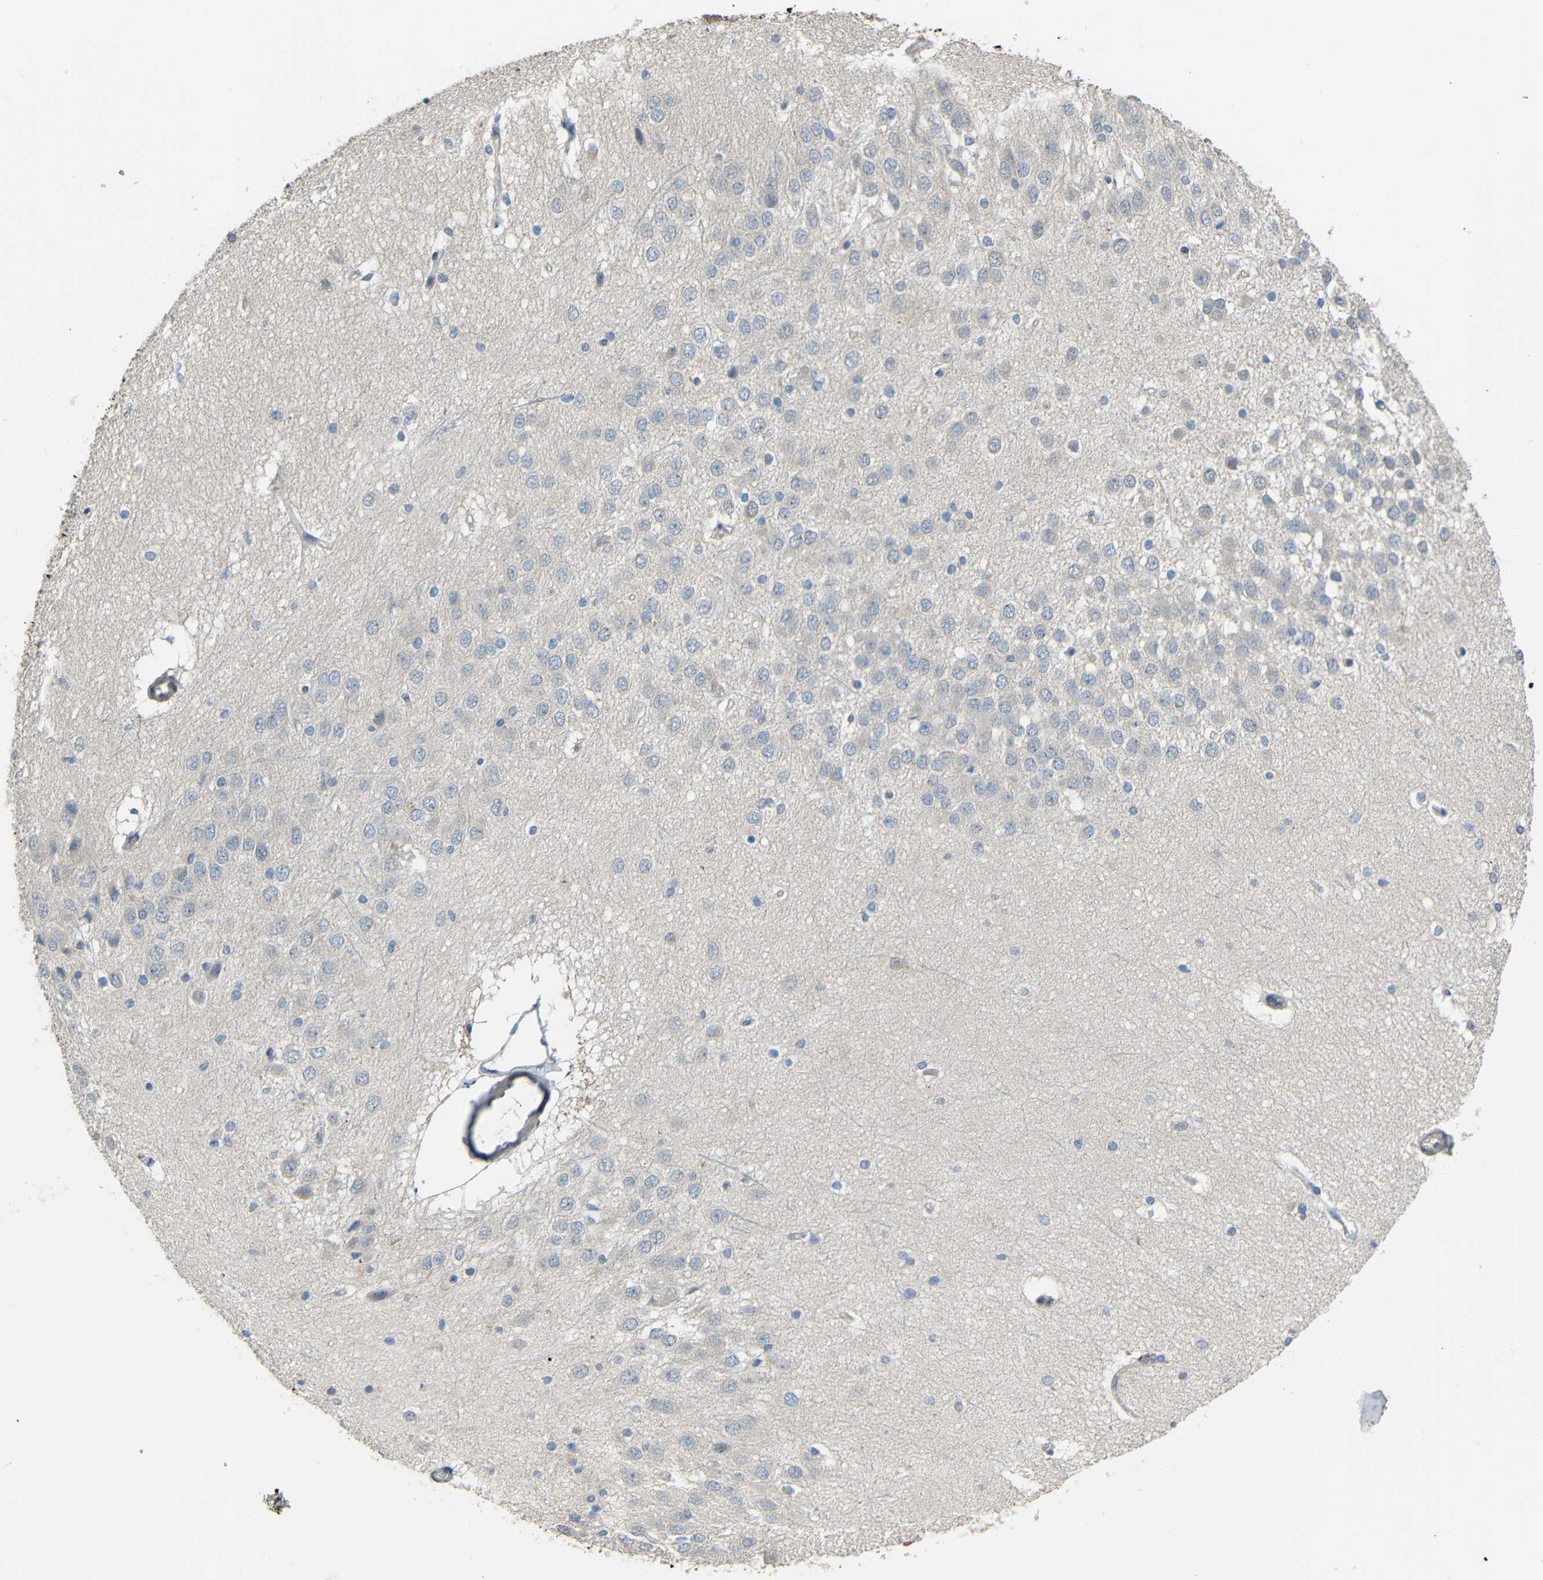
{"staining": {"intensity": "negative", "quantity": "none", "location": "none"}, "tissue": "hippocampus", "cell_type": "Glial cells", "image_type": "normal", "snomed": [{"axis": "morphology", "description": "Normal tissue, NOS"}, {"axis": "topography", "description": "Hippocampus"}], "caption": "DAB immunohistochemical staining of normal human hippocampus demonstrates no significant staining in glial cells.", "gene": "STBD1", "patient": {"sex": "female", "age": 19}}